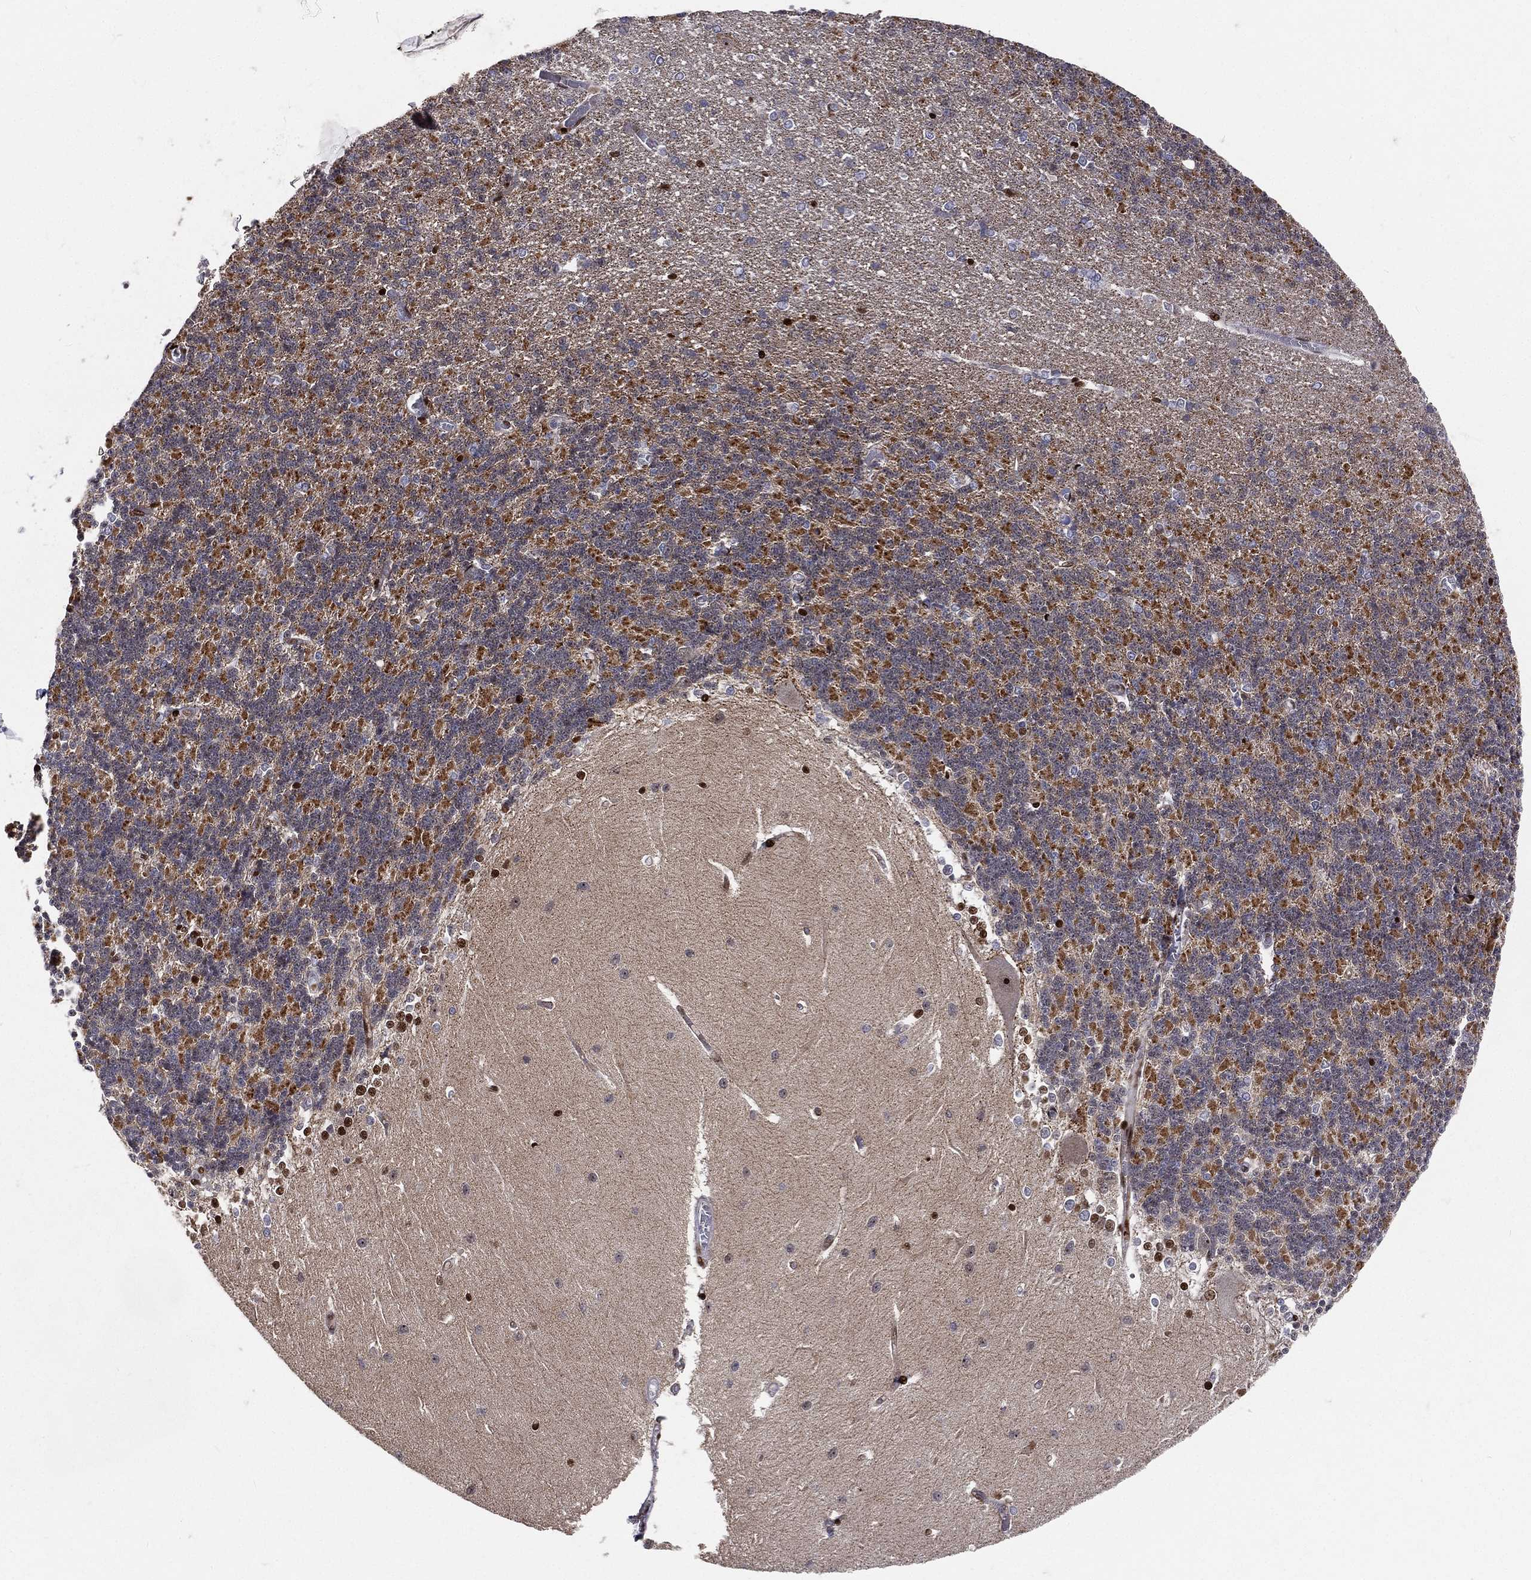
{"staining": {"intensity": "strong", "quantity": "<25%", "location": "nuclear"}, "tissue": "cerebellum", "cell_type": "Cells in granular layer", "image_type": "normal", "snomed": [{"axis": "morphology", "description": "Normal tissue, NOS"}, {"axis": "topography", "description": "Cerebellum"}], "caption": "Cells in granular layer demonstrate medium levels of strong nuclear positivity in approximately <25% of cells in unremarkable cerebellum. (Brightfield microscopy of DAB IHC at high magnification).", "gene": "ZEB1", "patient": {"sex": "male", "age": 37}}